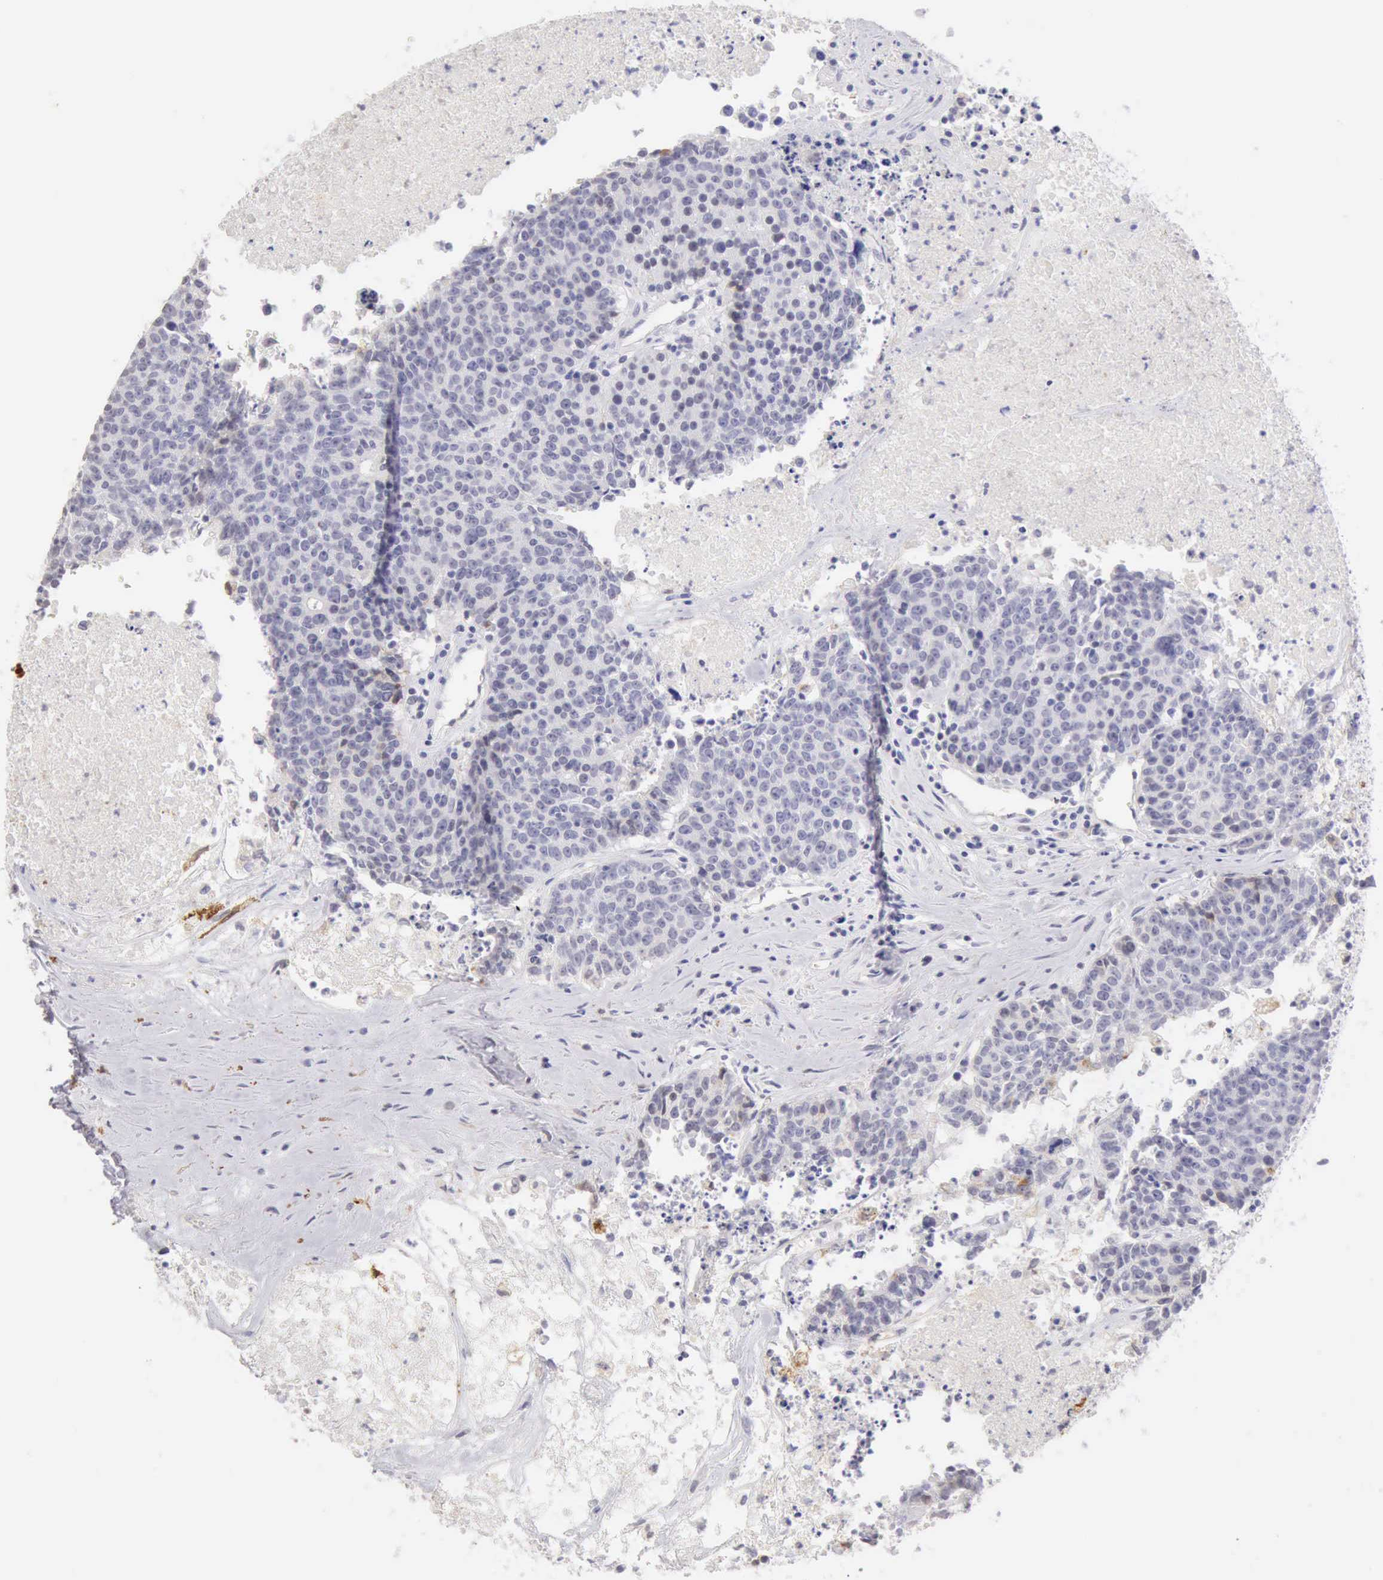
{"staining": {"intensity": "negative", "quantity": "none", "location": "none"}, "tissue": "colorectal cancer", "cell_type": "Tumor cells", "image_type": "cancer", "snomed": [{"axis": "morphology", "description": "Adenocarcinoma, NOS"}, {"axis": "topography", "description": "Colon"}], "caption": "Immunohistochemistry of human adenocarcinoma (colorectal) exhibits no expression in tumor cells.", "gene": "RNASE1", "patient": {"sex": "female", "age": 53}}